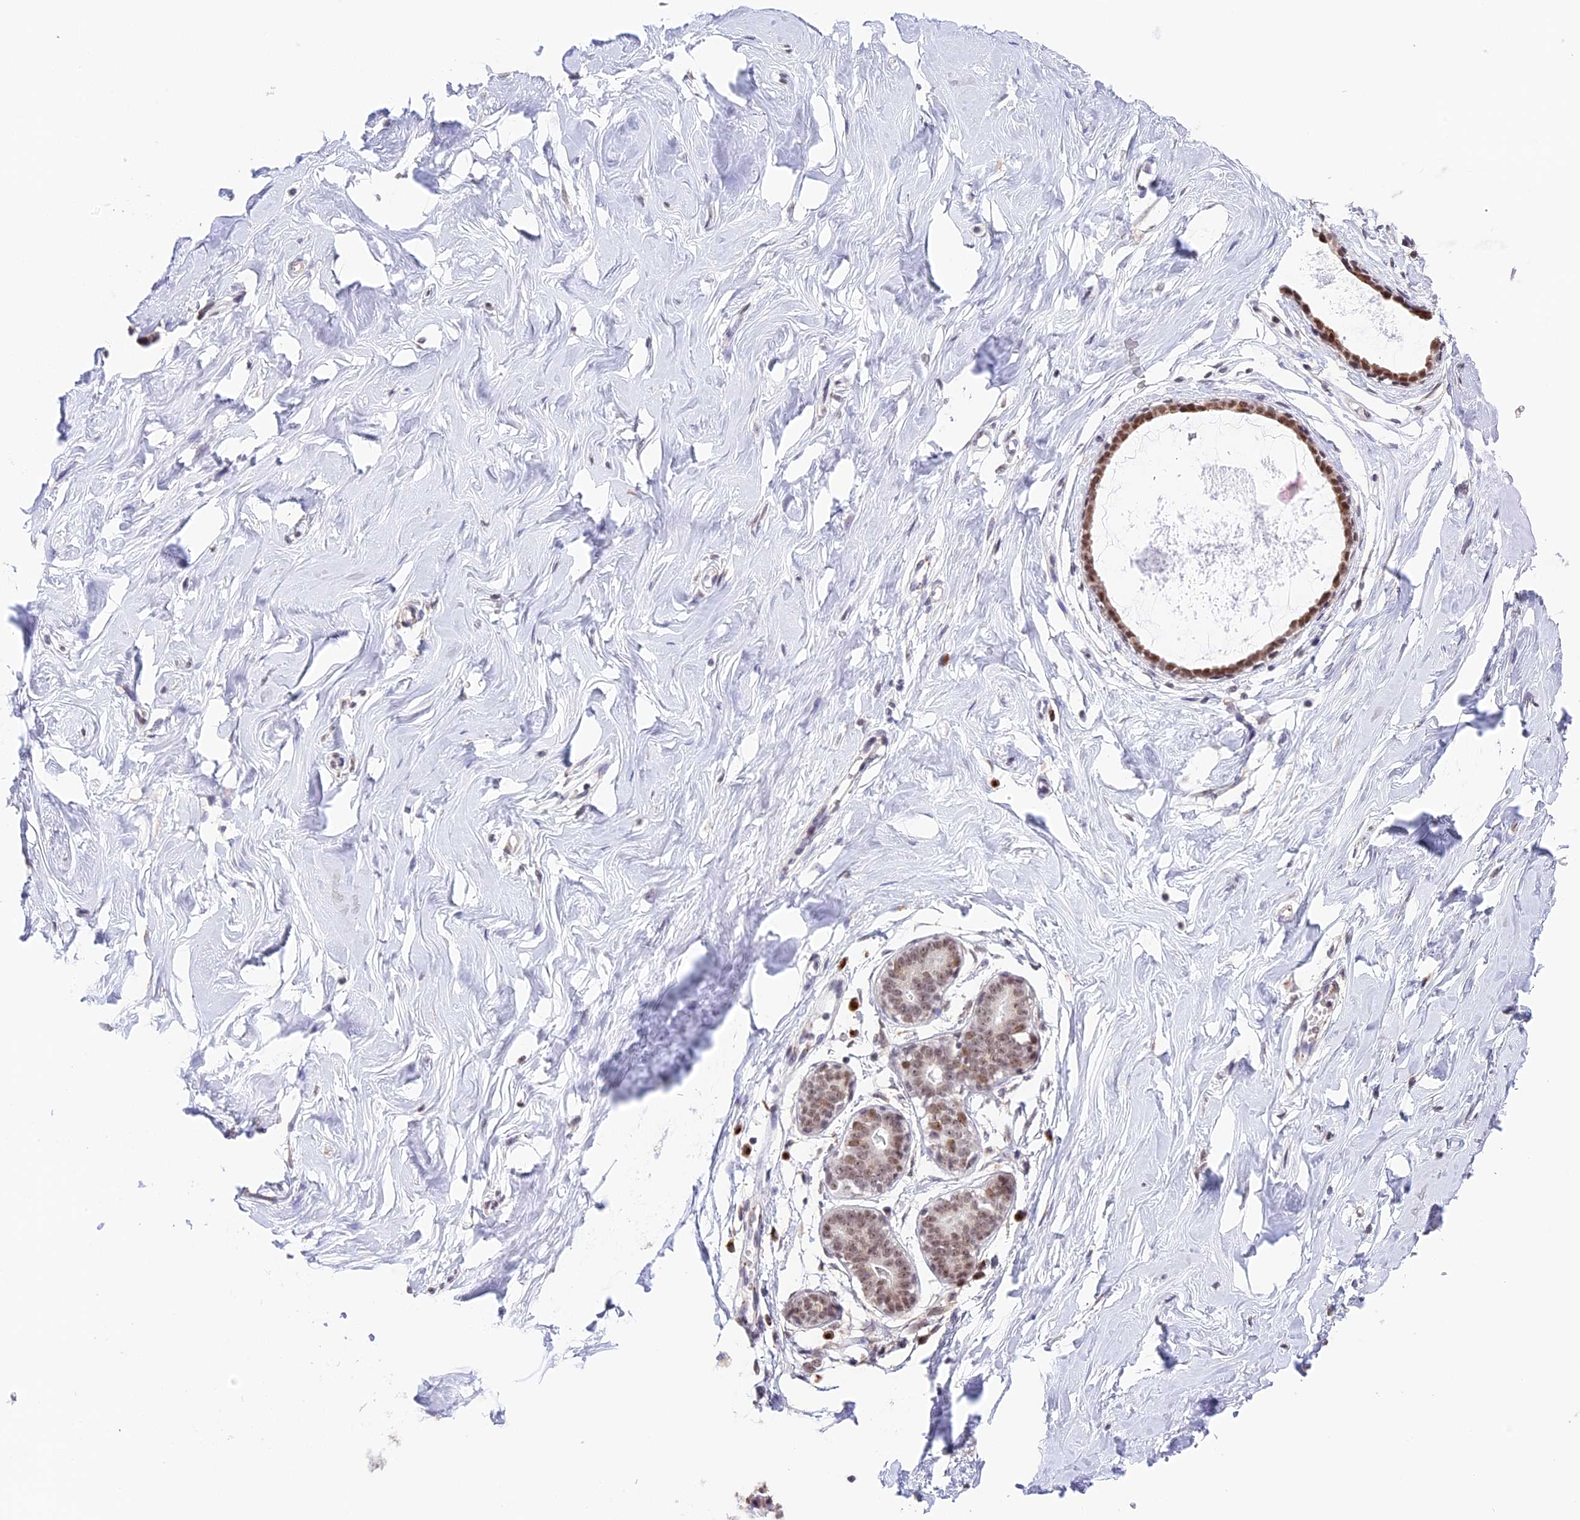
{"staining": {"intensity": "negative", "quantity": "none", "location": "none"}, "tissue": "breast", "cell_type": "Adipocytes", "image_type": "normal", "snomed": [{"axis": "morphology", "description": "Normal tissue, NOS"}, {"axis": "morphology", "description": "Adenoma, NOS"}, {"axis": "topography", "description": "Breast"}], "caption": "The image shows no staining of adipocytes in normal breast. Brightfield microscopy of immunohistochemistry stained with DAB (3,3'-diaminobenzidine) (brown) and hematoxylin (blue), captured at high magnification.", "gene": "HEATR5B", "patient": {"sex": "female", "age": 23}}